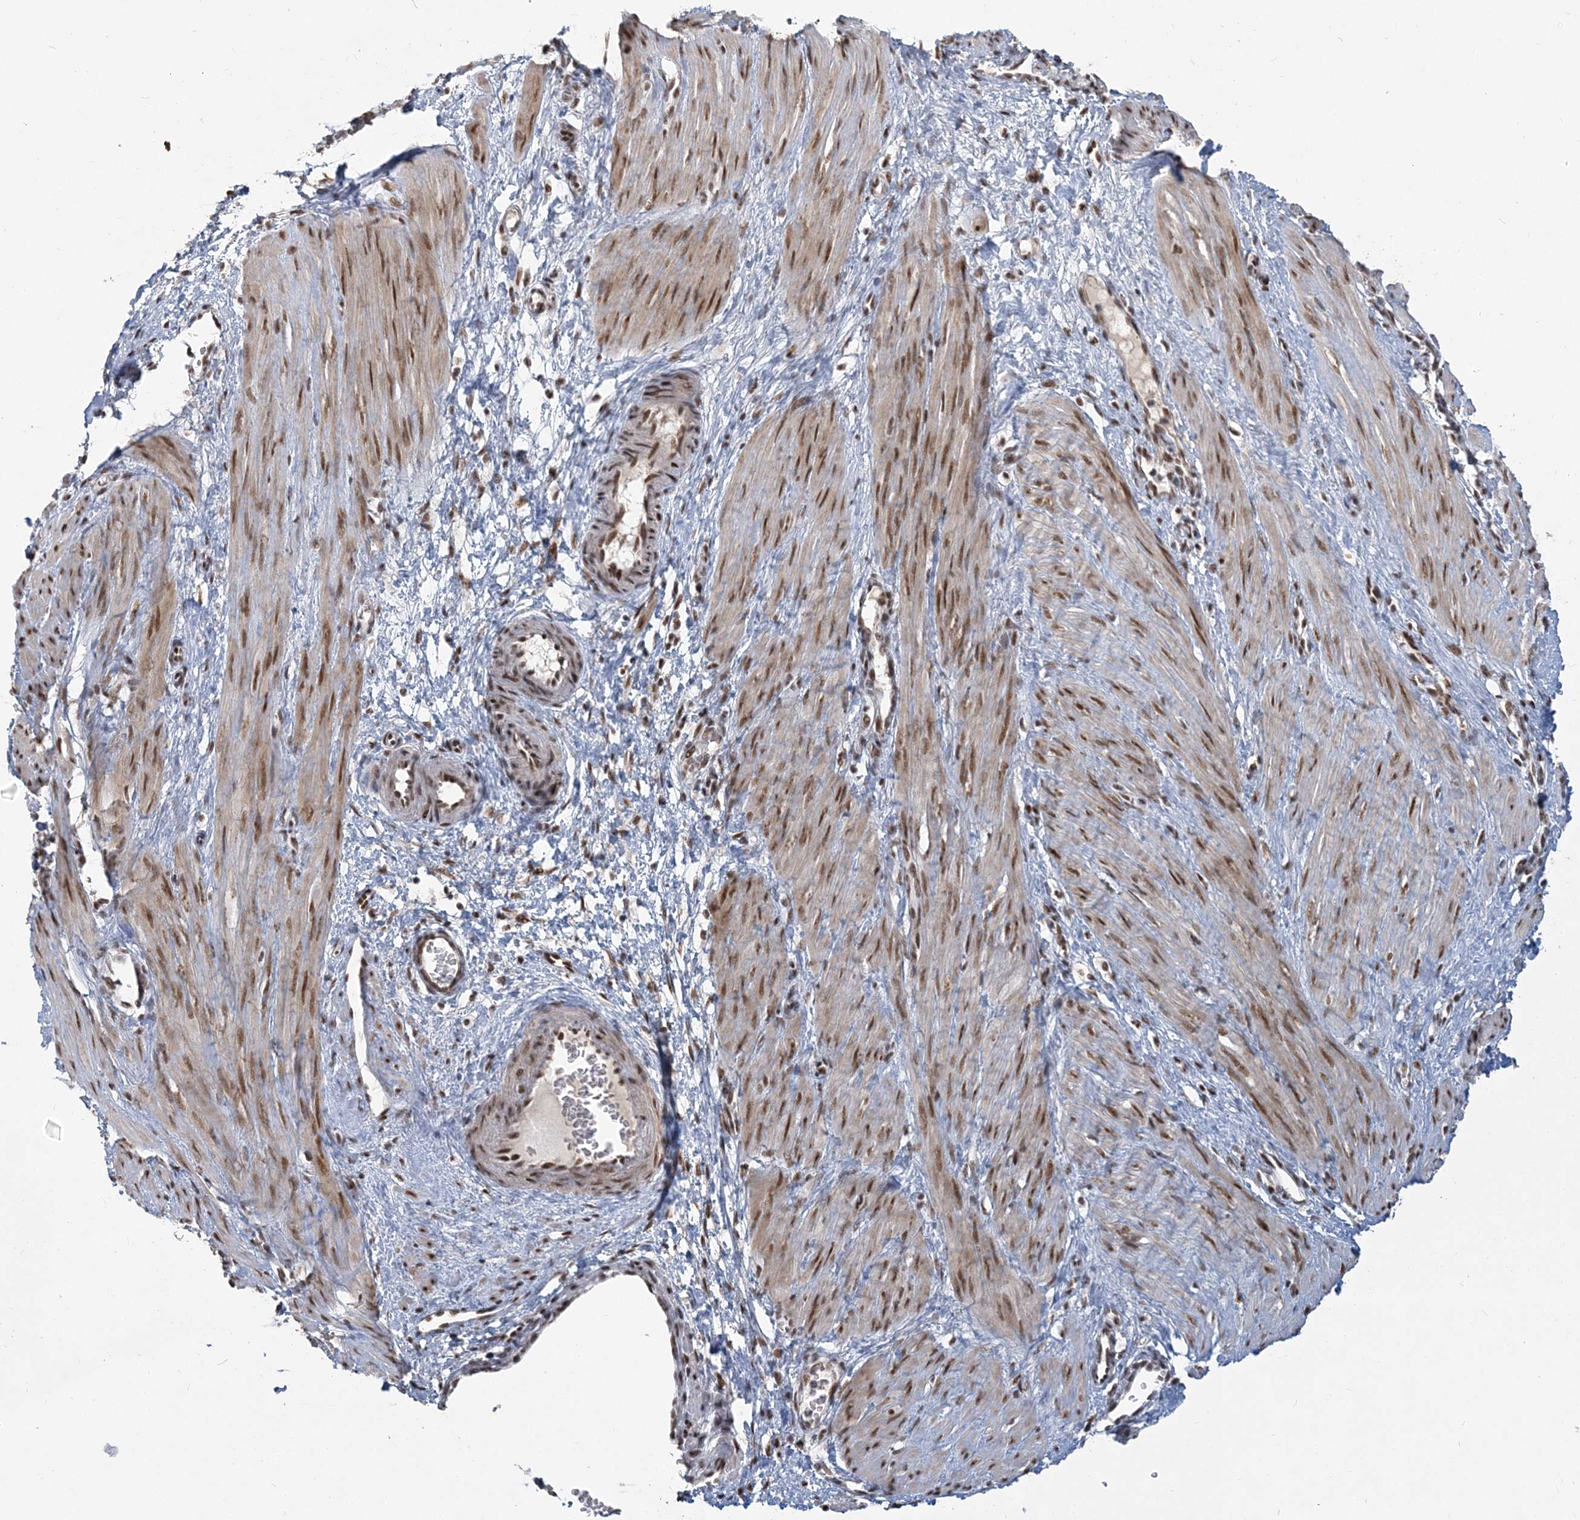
{"staining": {"intensity": "strong", "quantity": ">75%", "location": "cytoplasmic/membranous,nuclear"}, "tissue": "smooth muscle", "cell_type": "Smooth muscle cells", "image_type": "normal", "snomed": [{"axis": "morphology", "description": "Normal tissue, NOS"}, {"axis": "topography", "description": "Endometrium"}], "caption": "Brown immunohistochemical staining in benign smooth muscle shows strong cytoplasmic/membranous,nuclear expression in approximately >75% of smooth muscle cells.", "gene": "PLRG1", "patient": {"sex": "female", "age": 33}}